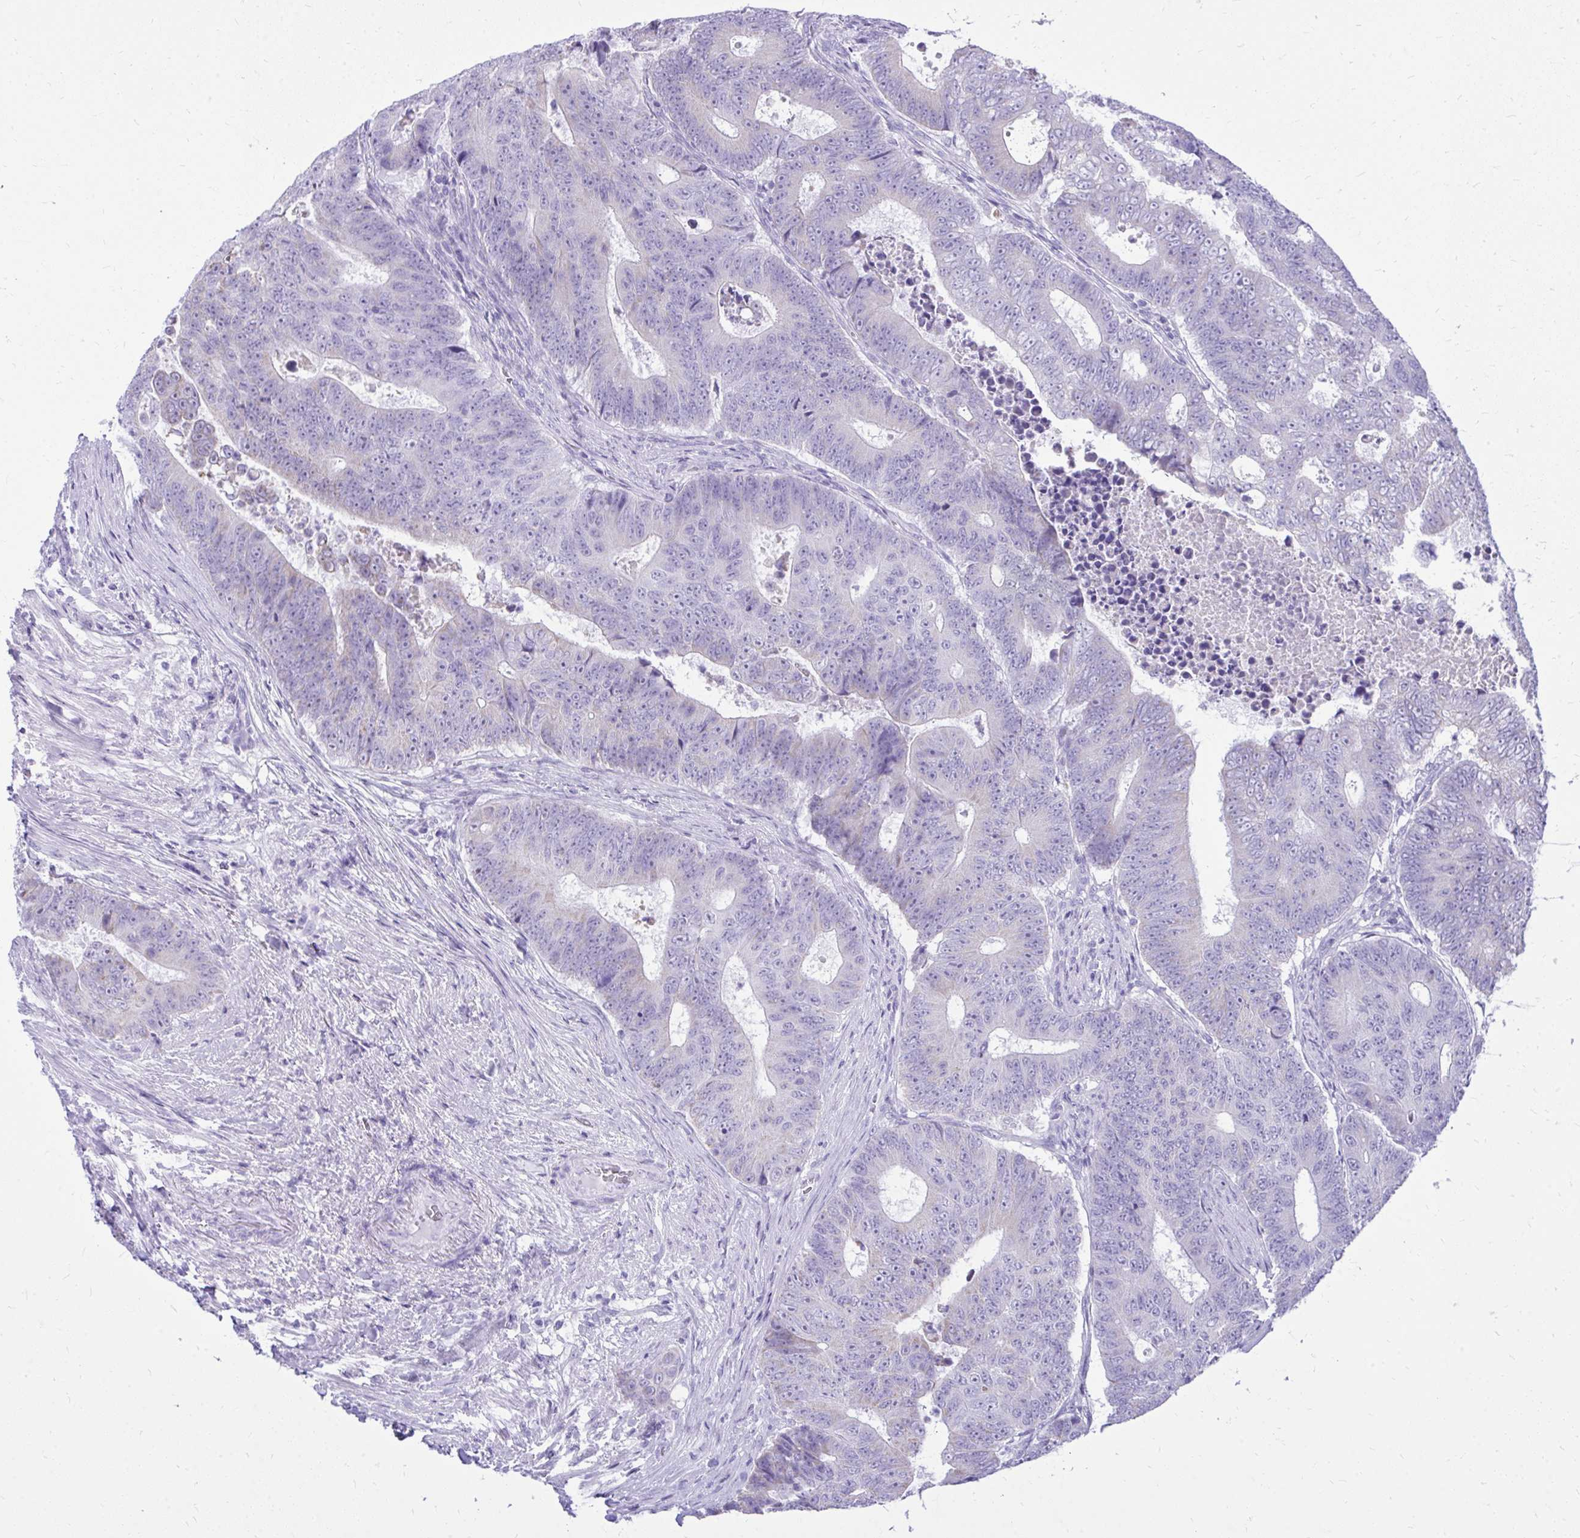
{"staining": {"intensity": "negative", "quantity": "none", "location": "none"}, "tissue": "colorectal cancer", "cell_type": "Tumor cells", "image_type": "cancer", "snomed": [{"axis": "morphology", "description": "Adenocarcinoma, NOS"}, {"axis": "topography", "description": "Colon"}], "caption": "Immunohistochemistry photomicrograph of neoplastic tissue: human colorectal cancer stained with DAB shows no significant protein positivity in tumor cells.", "gene": "RALYL", "patient": {"sex": "female", "age": 48}}